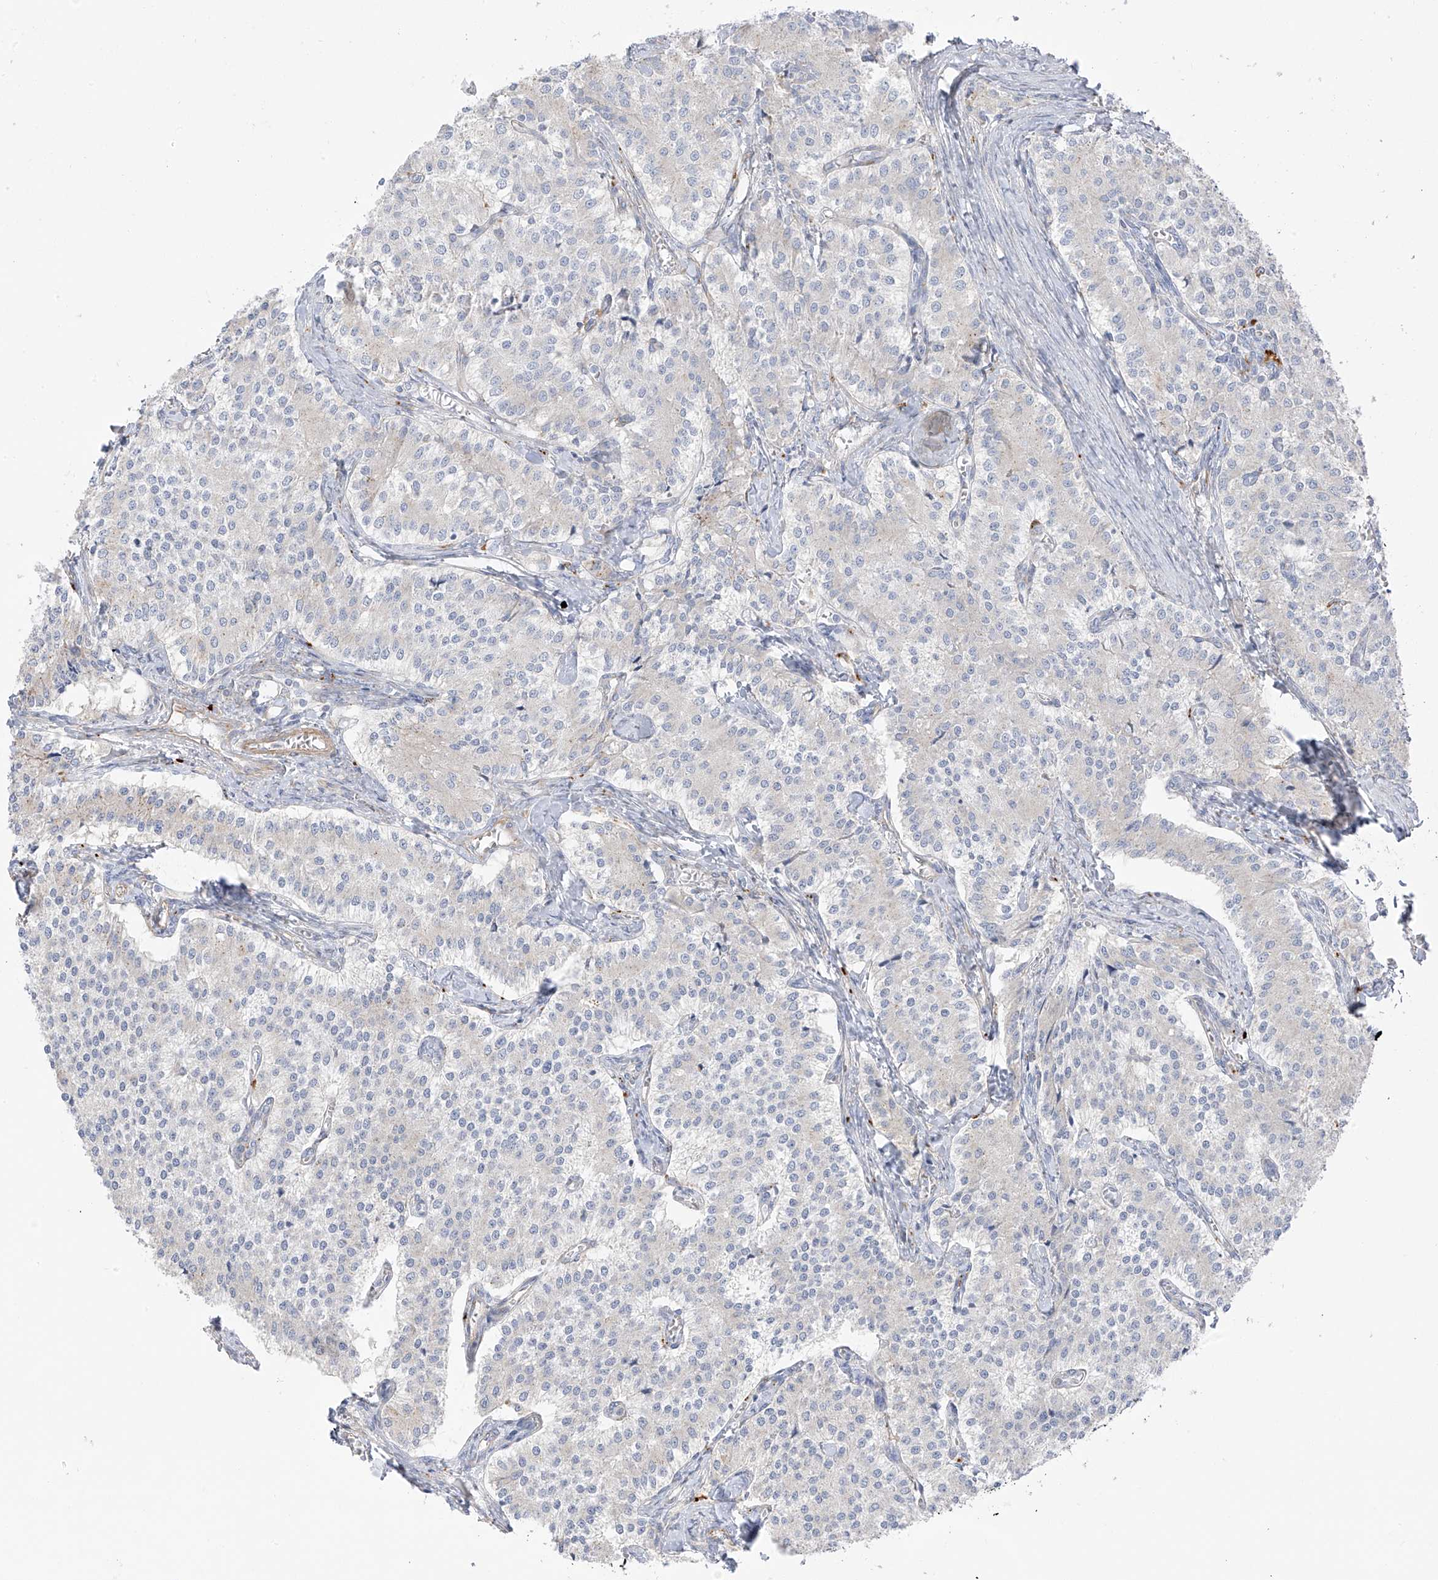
{"staining": {"intensity": "negative", "quantity": "none", "location": "none"}, "tissue": "carcinoid", "cell_type": "Tumor cells", "image_type": "cancer", "snomed": [{"axis": "morphology", "description": "Carcinoid, malignant, NOS"}, {"axis": "topography", "description": "Colon"}], "caption": "The IHC micrograph has no significant staining in tumor cells of carcinoid tissue.", "gene": "TAL2", "patient": {"sex": "female", "age": 52}}